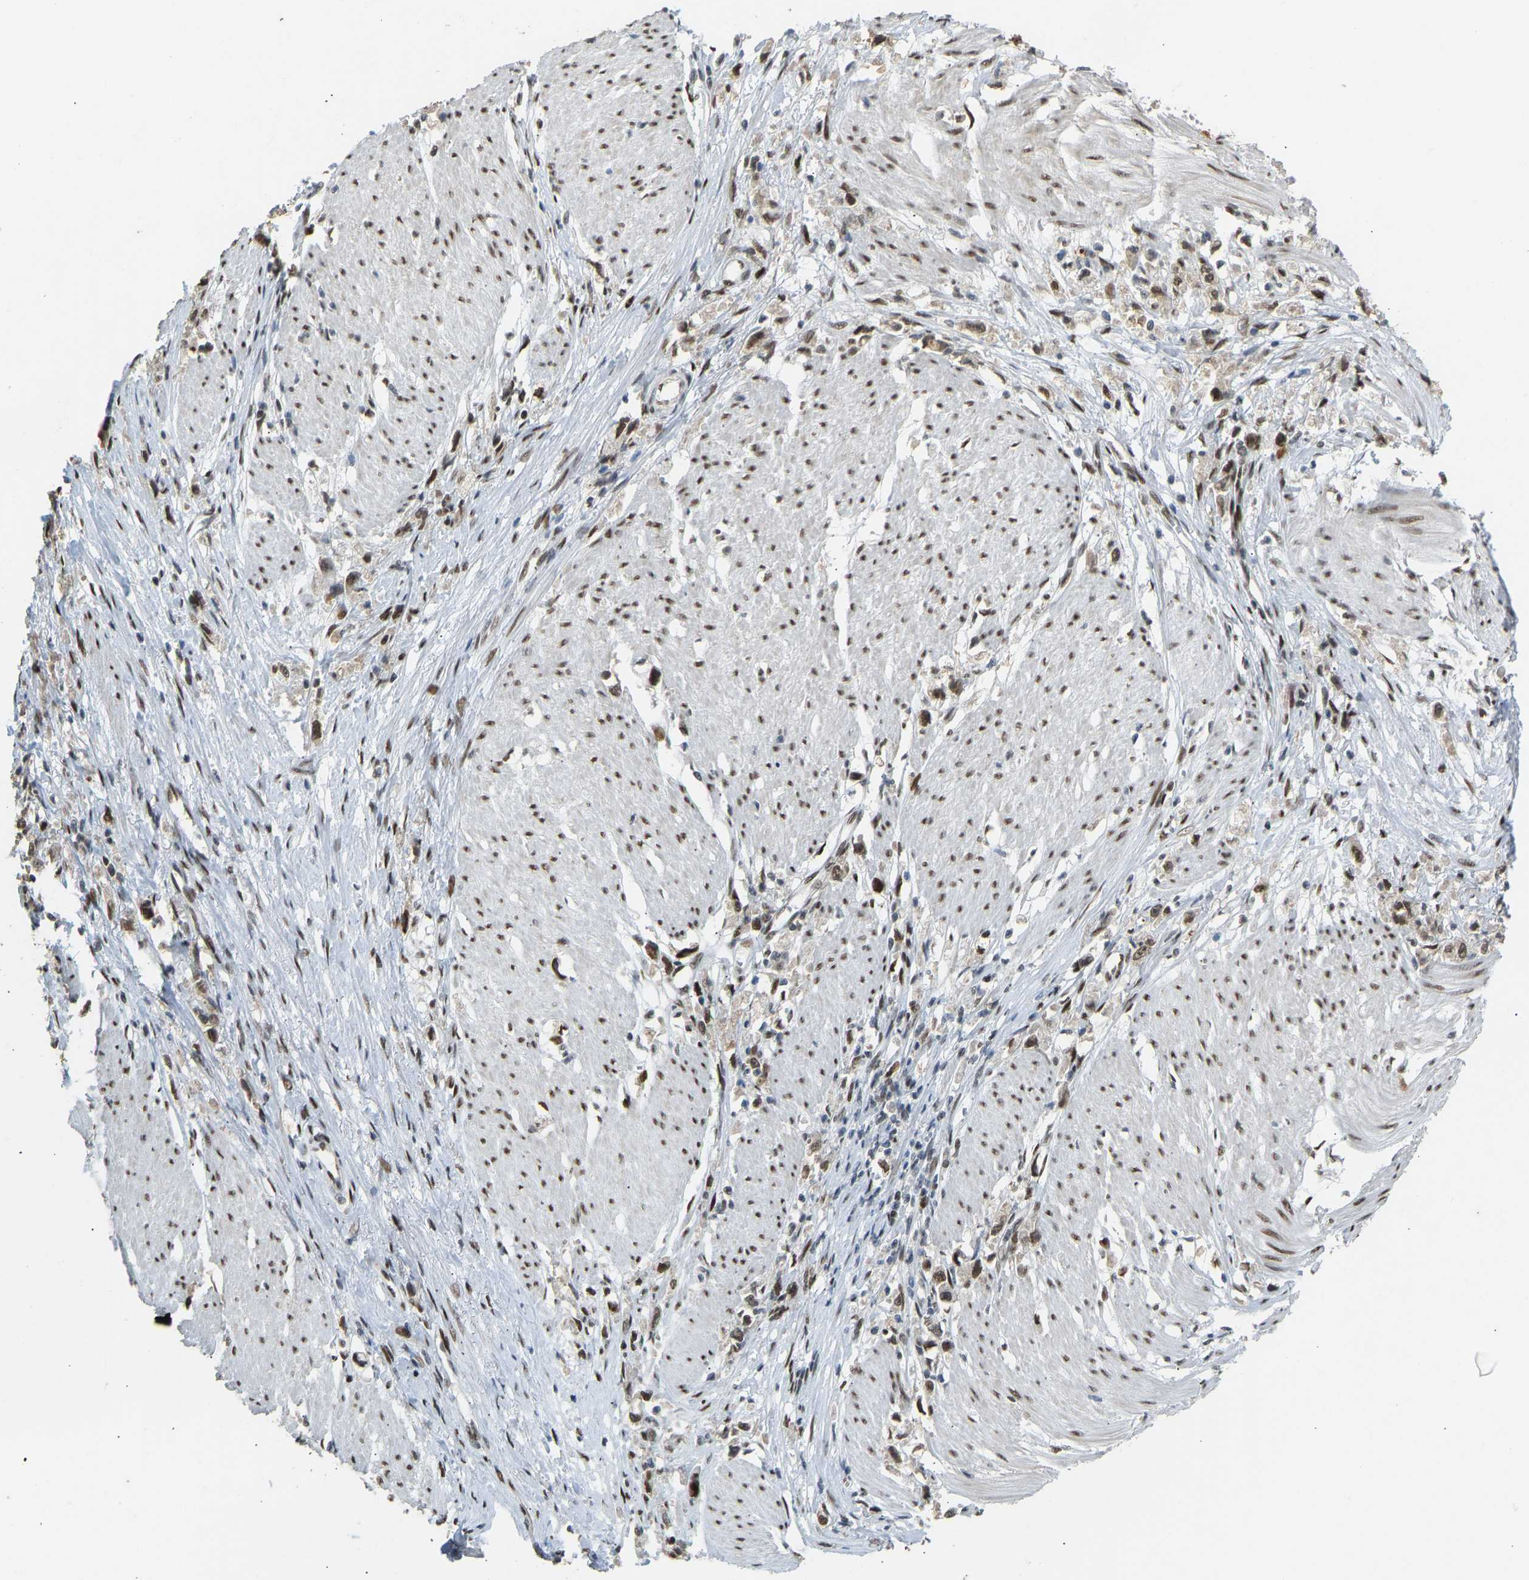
{"staining": {"intensity": "strong", "quantity": ">75%", "location": "nuclear"}, "tissue": "stomach cancer", "cell_type": "Tumor cells", "image_type": "cancer", "snomed": [{"axis": "morphology", "description": "Adenocarcinoma, NOS"}, {"axis": "topography", "description": "Stomach"}], "caption": "Protein staining of stomach cancer tissue demonstrates strong nuclear positivity in approximately >75% of tumor cells. Nuclei are stained in blue.", "gene": "FOXK1", "patient": {"sex": "female", "age": 59}}